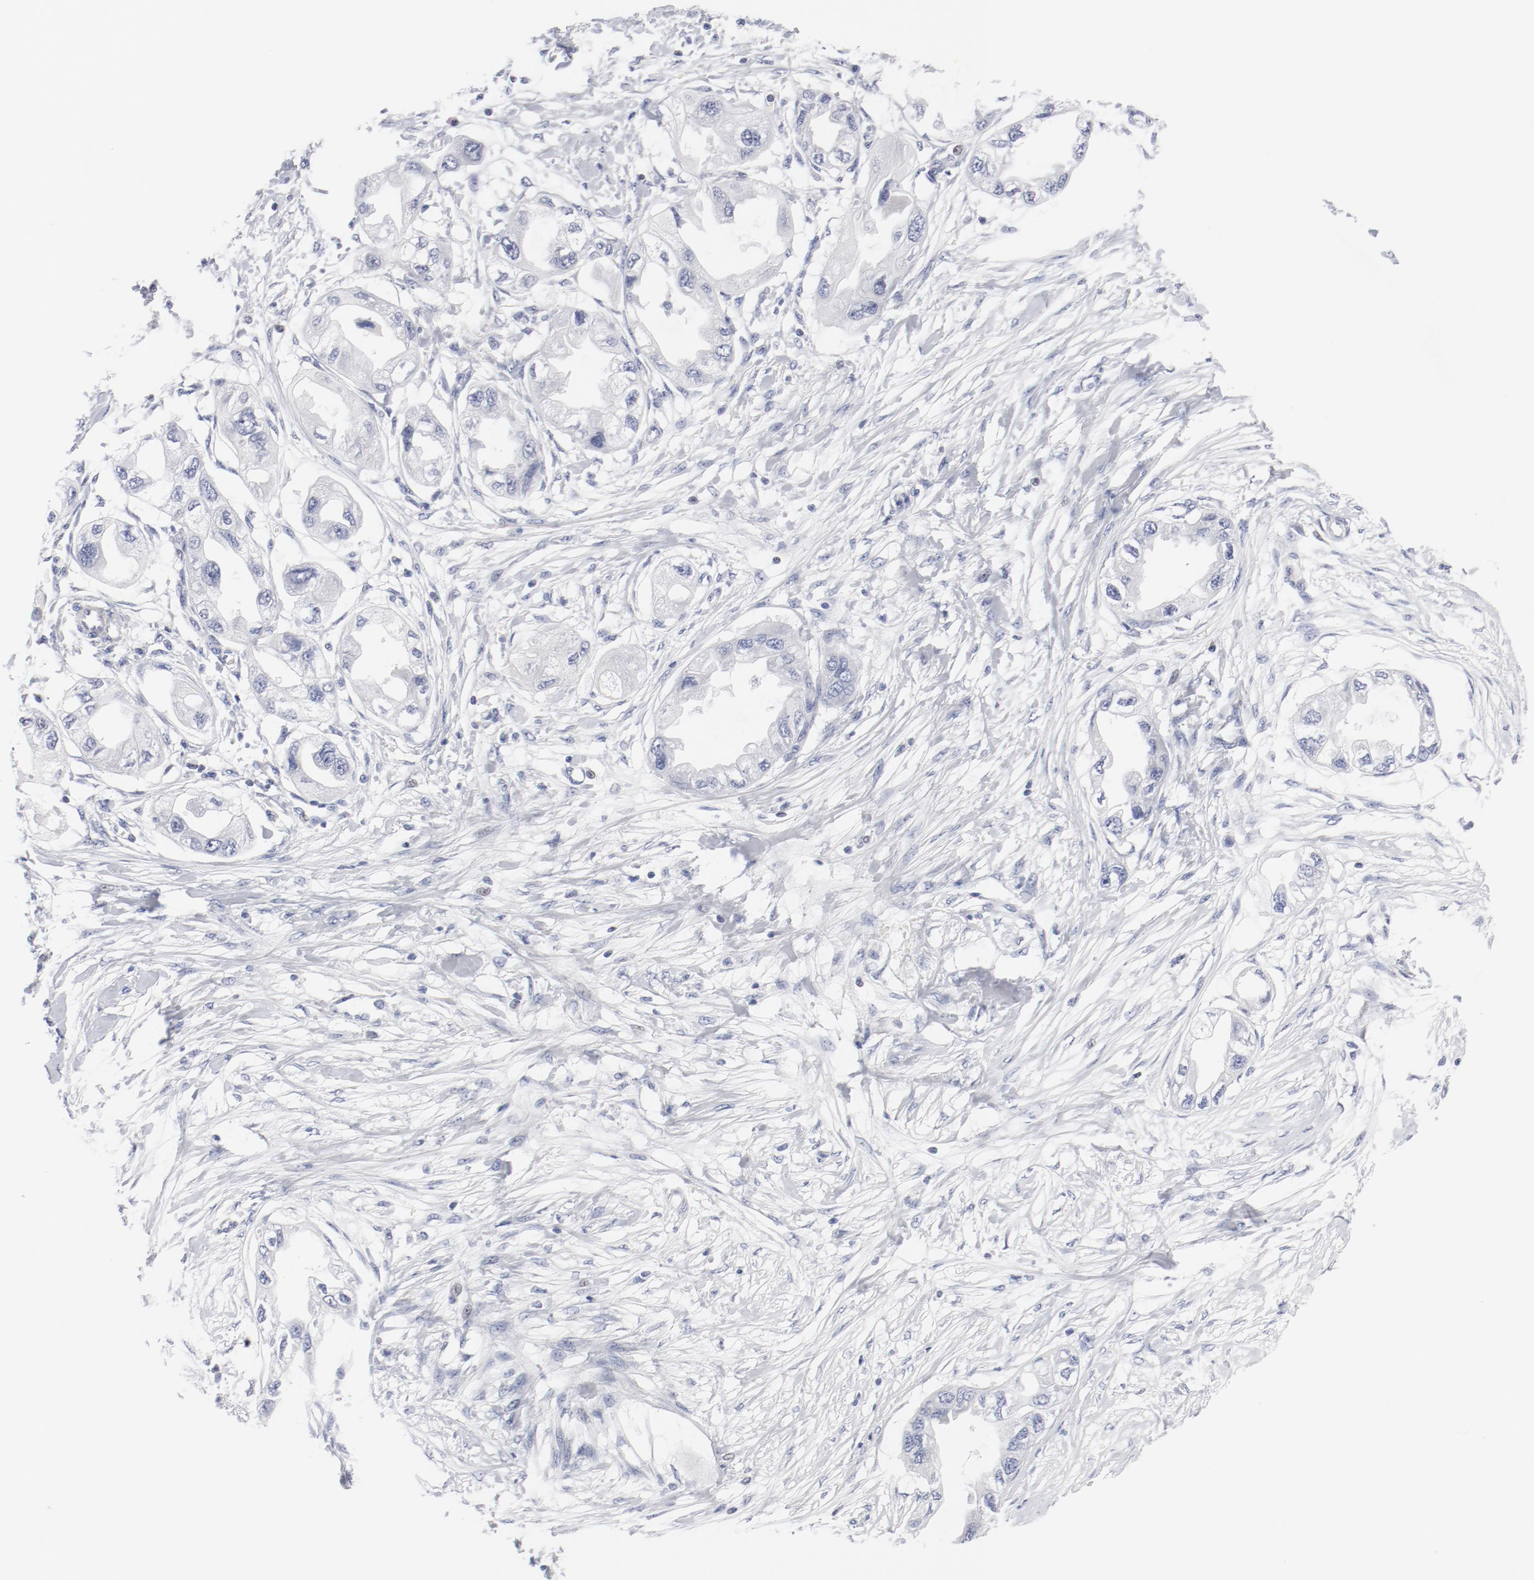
{"staining": {"intensity": "negative", "quantity": "none", "location": "none"}, "tissue": "endometrial cancer", "cell_type": "Tumor cells", "image_type": "cancer", "snomed": [{"axis": "morphology", "description": "Adenocarcinoma, NOS"}, {"axis": "topography", "description": "Endometrium"}], "caption": "The histopathology image reveals no staining of tumor cells in endometrial cancer (adenocarcinoma). (IHC, brightfield microscopy, high magnification).", "gene": "KCNK13", "patient": {"sex": "female", "age": 67}}